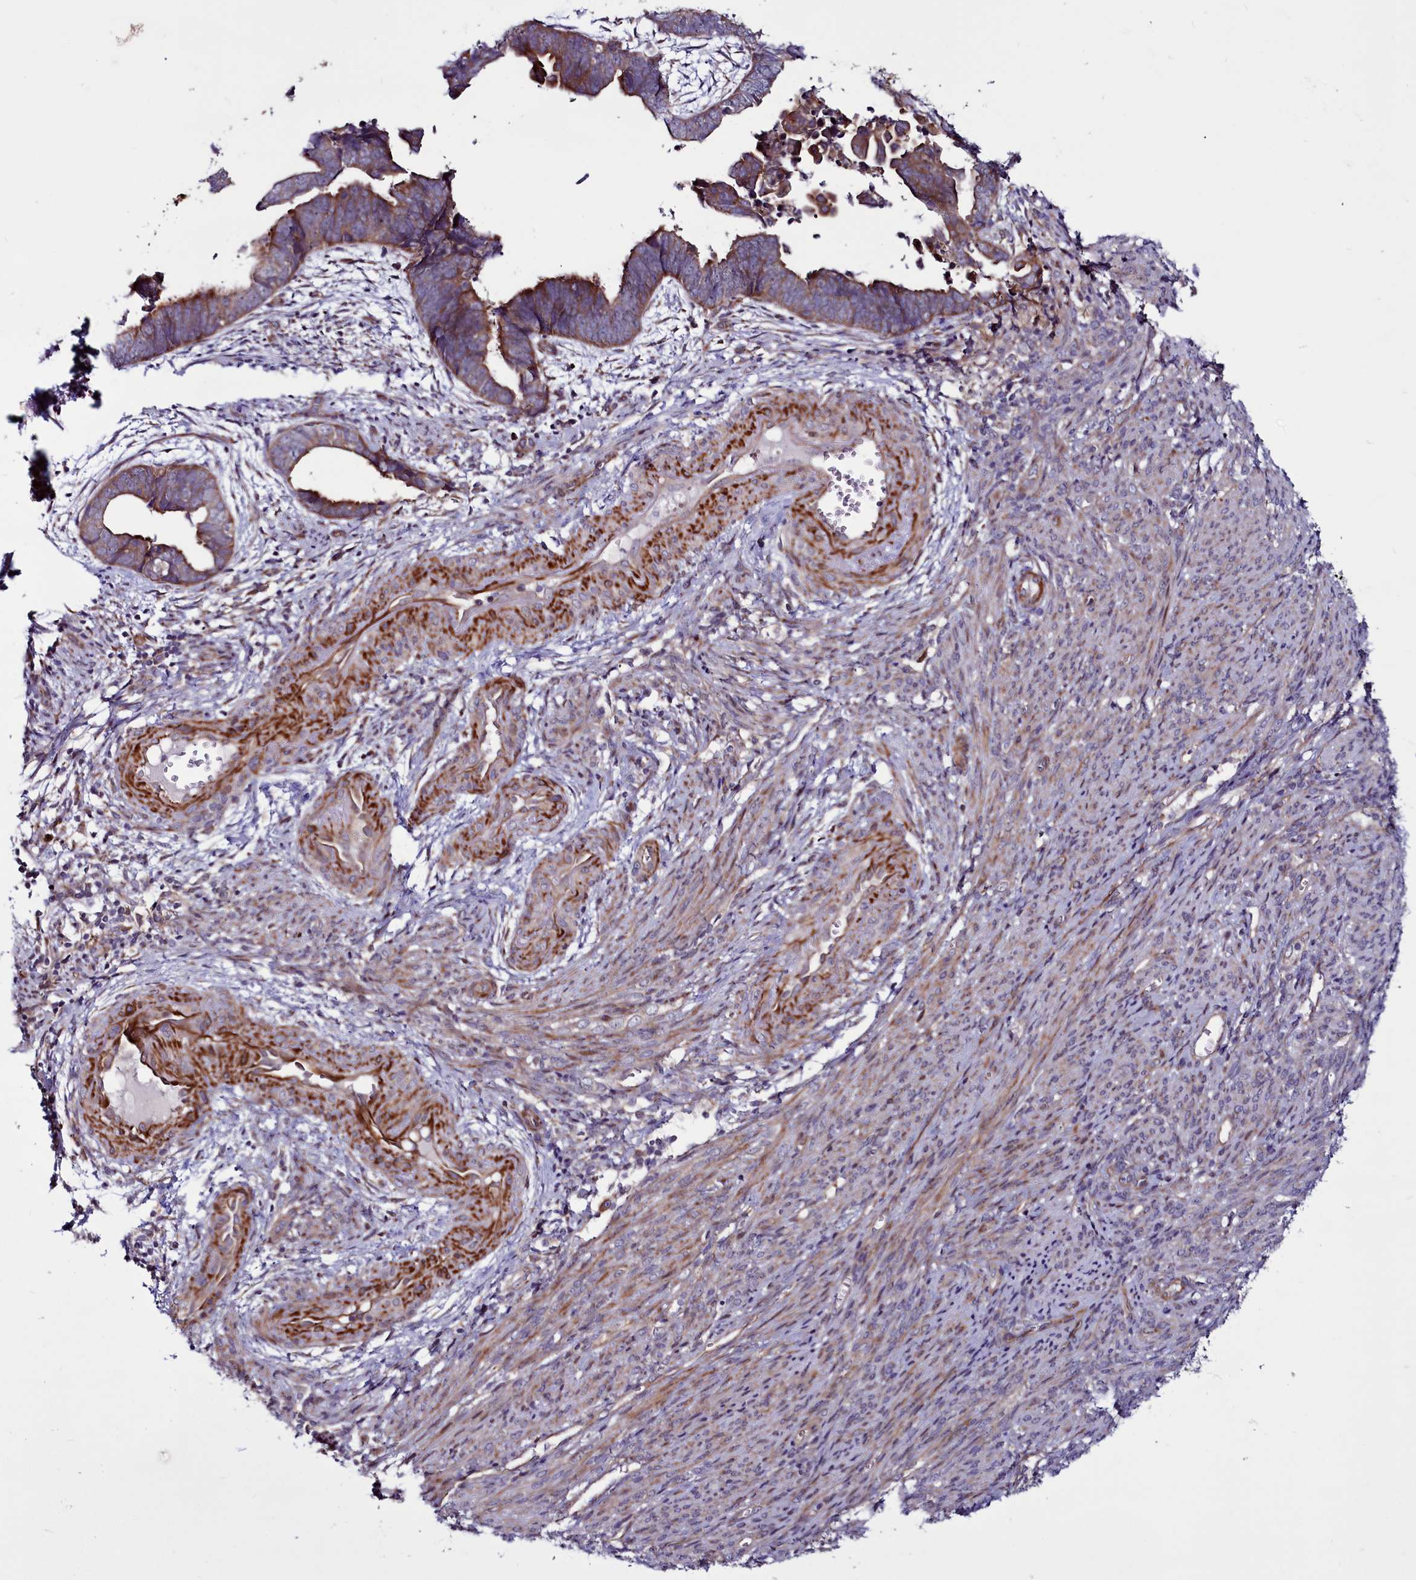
{"staining": {"intensity": "moderate", "quantity": ">75%", "location": "cytoplasmic/membranous"}, "tissue": "endometrial cancer", "cell_type": "Tumor cells", "image_type": "cancer", "snomed": [{"axis": "morphology", "description": "Adenocarcinoma, NOS"}, {"axis": "topography", "description": "Endometrium"}], "caption": "Immunohistochemical staining of human endometrial adenocarcinoma shows moderate cytoplasmic/membranous protein expression in approximately >75% of tumor cells.", "gene": "MCRIP1", "patient": {"sex": "female", "age": 75}}